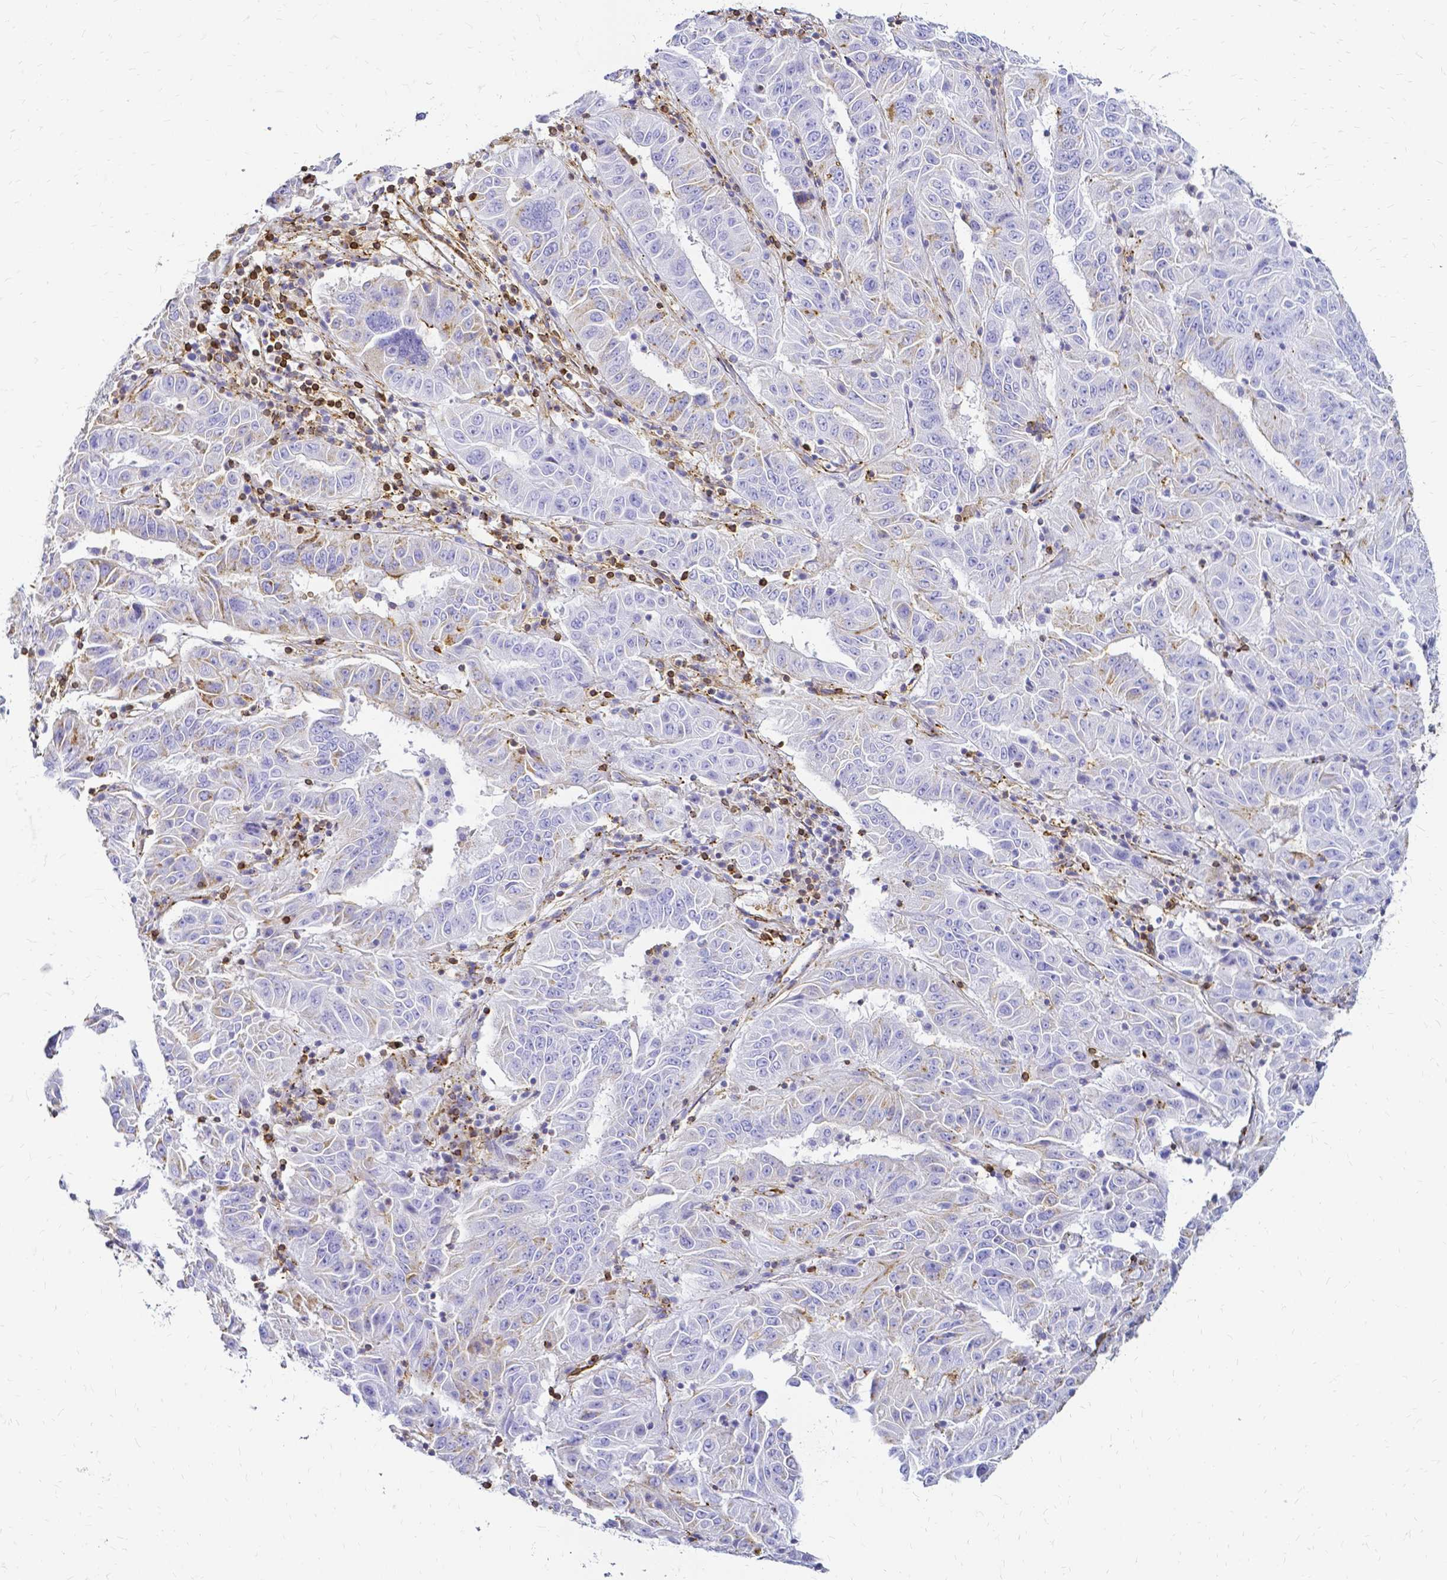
{"staining": {"intensity": "weak", "quantity": "<25%", "location": "cytoplasmic/membranous"}, "tissue": "pancreatic cancer", "cell_type": "Tumor cells", "image_type": "cancer", "snomed": [{"axis": "morphology", "description": "Adenocarcinoma, NOS"}, {"axis": "topography", "description": "Pancreas"}], "caption": "IHC of human pancreatic cancer (adenocarcinoma) shows no staining in tumor cells.", "gene": "HSPA12A", "patient": {"sex": "male", "age": 63}}